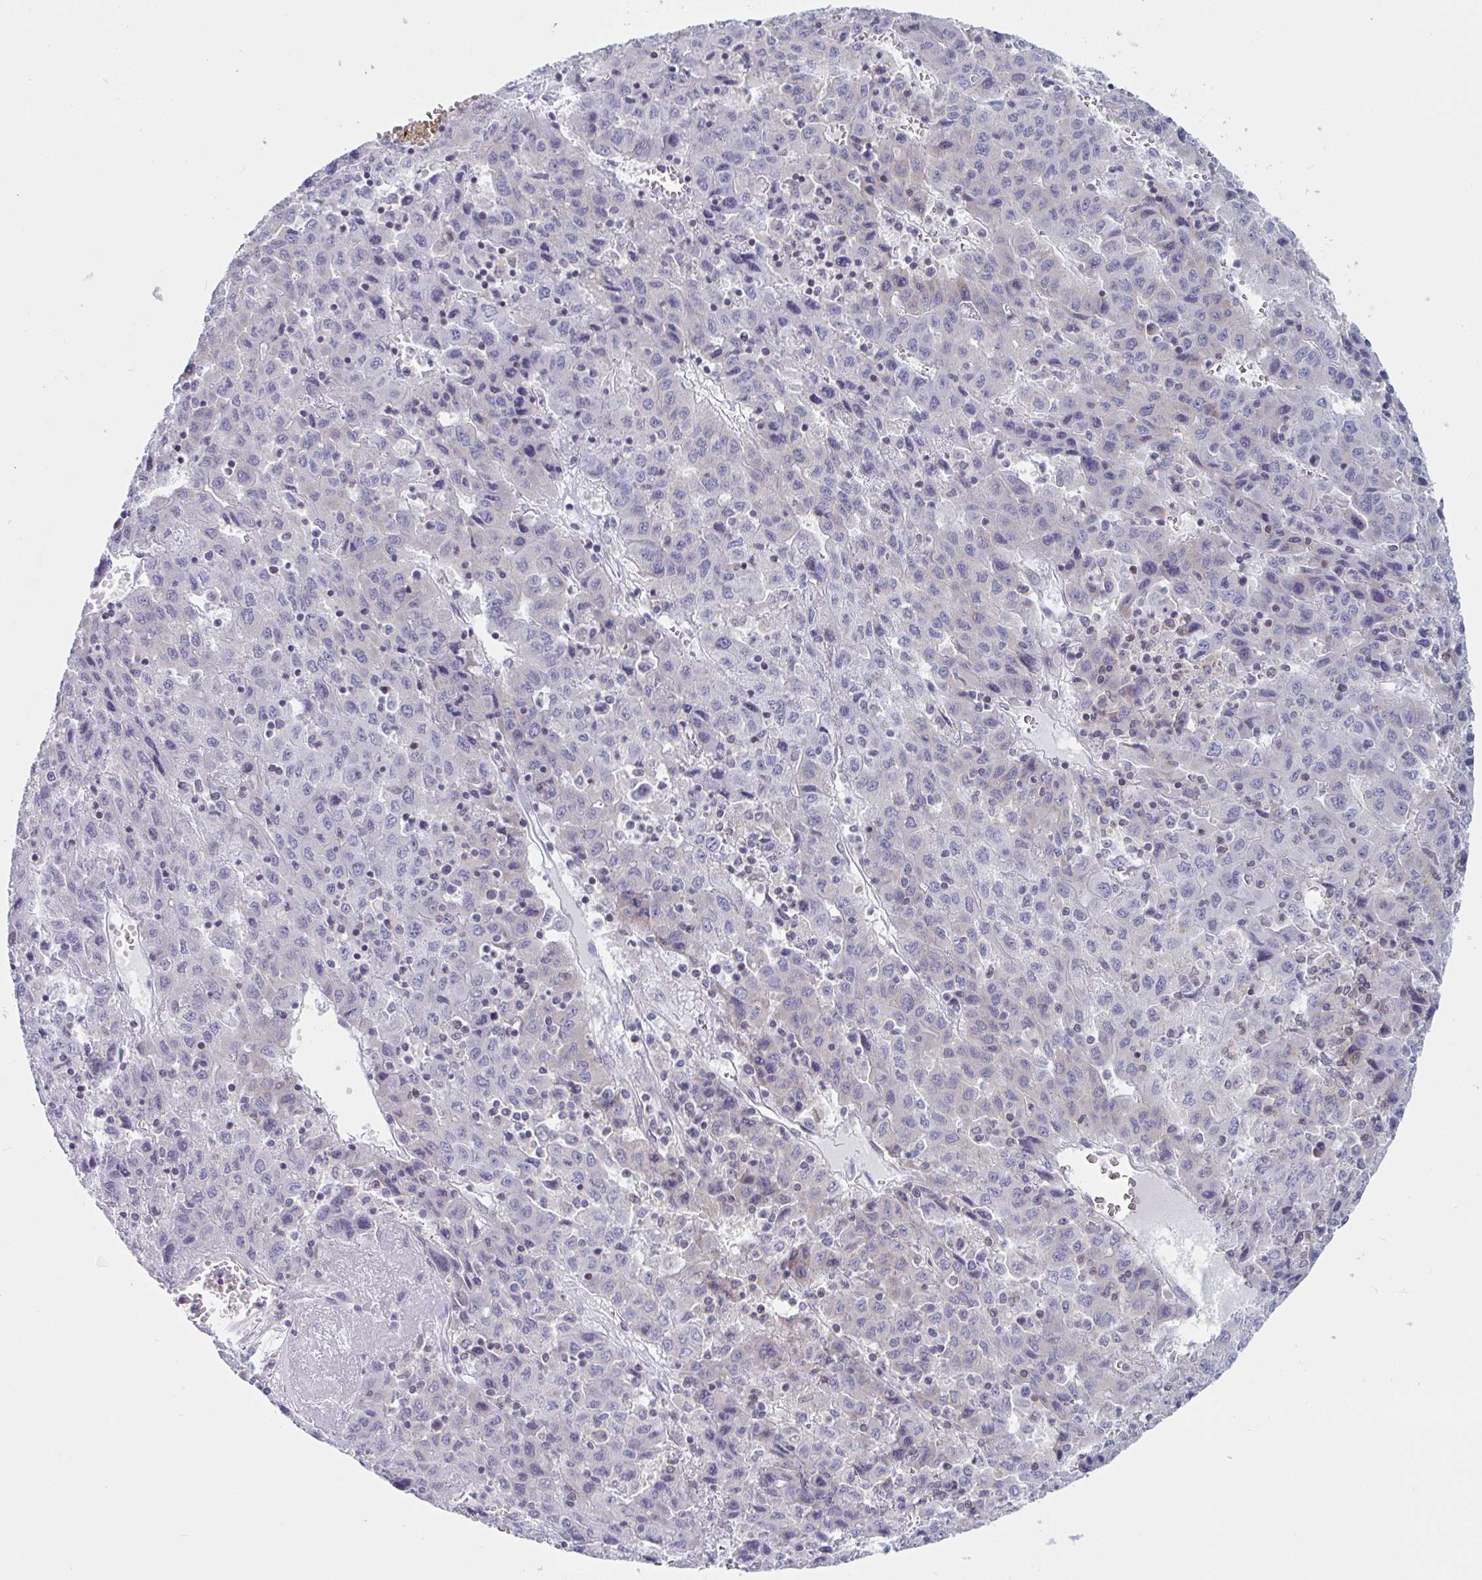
{"staining": {"intensity": "negative", "quantity": "none", "location": "none"}, "tissue": "liver cancer", "cell_type": "Tumor cells", "image_type": "cancer", "snomed": [{"axis": "morphology", "description": "Carcinoma, Hepatocellular, NOS"}, {"axis": "topography", "description": "Liver"}], "caption": "An immunohistochemistry (IHC) image of liver cancer (hepatocellular carcinoma) is shown. There is no staining in tumor cells of liver cancer (hepatocellular carcinoma). (DAB (3,3'-diaminobenzidine) immunohistochemistry, high magnification).", "gene": "TANK", "patient": {"sex": "female", "age": 53}}